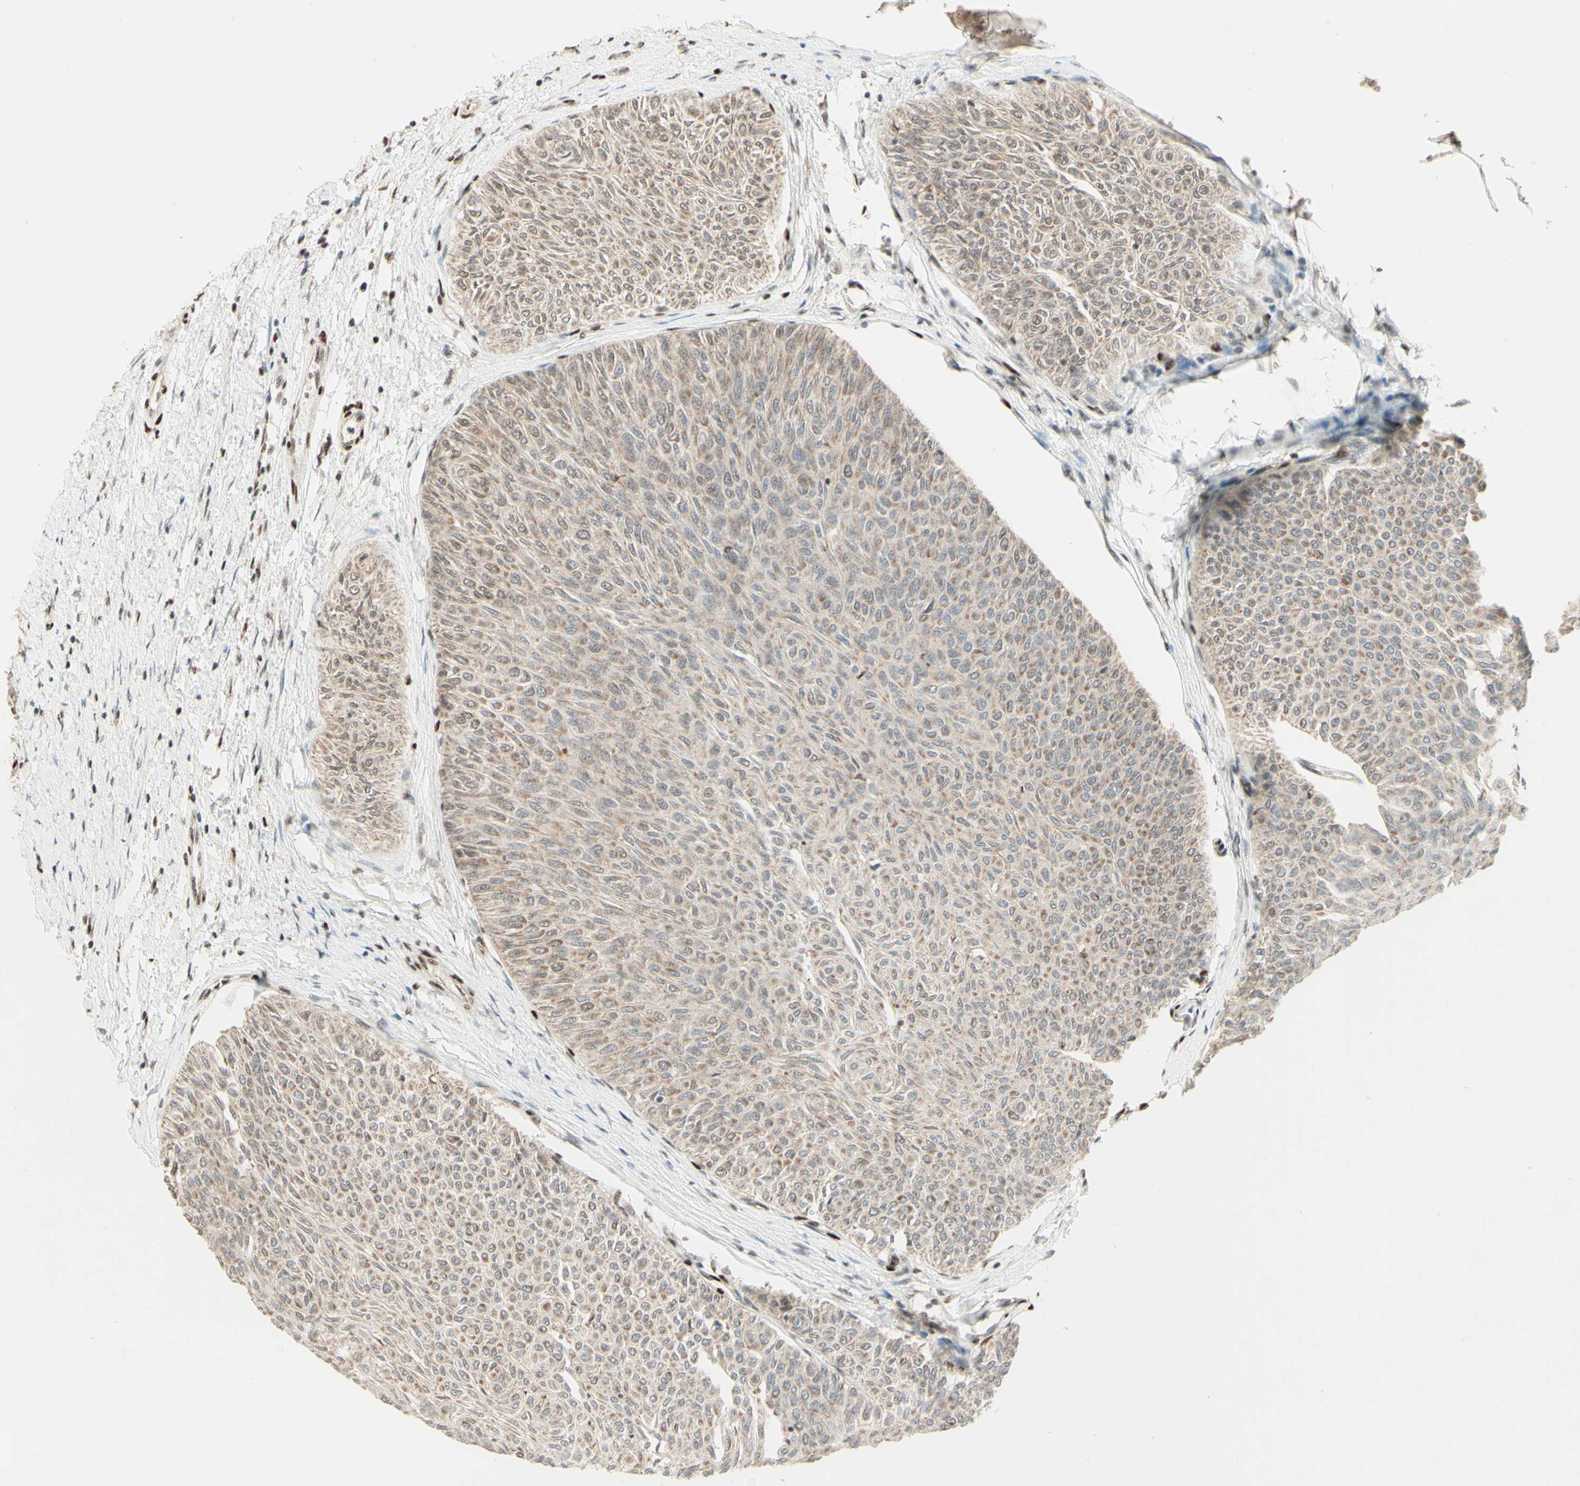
{"staining": {"intensity": "weak", "quantity": "25%-75%", "location": "cytoplasmic/membranous"}, "tissue": "urothelial cancer", "cell_type": "Tumor cells", "image_type": "cancer", "snomed": [{"axis": "morphology", "description": "Urothelial carcinoma, Low grade"}, {"axis": "topography", "description": "Urinary bladder"}], "caption": "The photomicrograph reveals a brown stain indicating the presence of a protein in the cytoplasmic/membranous of tumor cells in urothelial carcinoma (low-grade).", "gene": "NR3C1", "patient": {"sex": "male", "age": 78}}